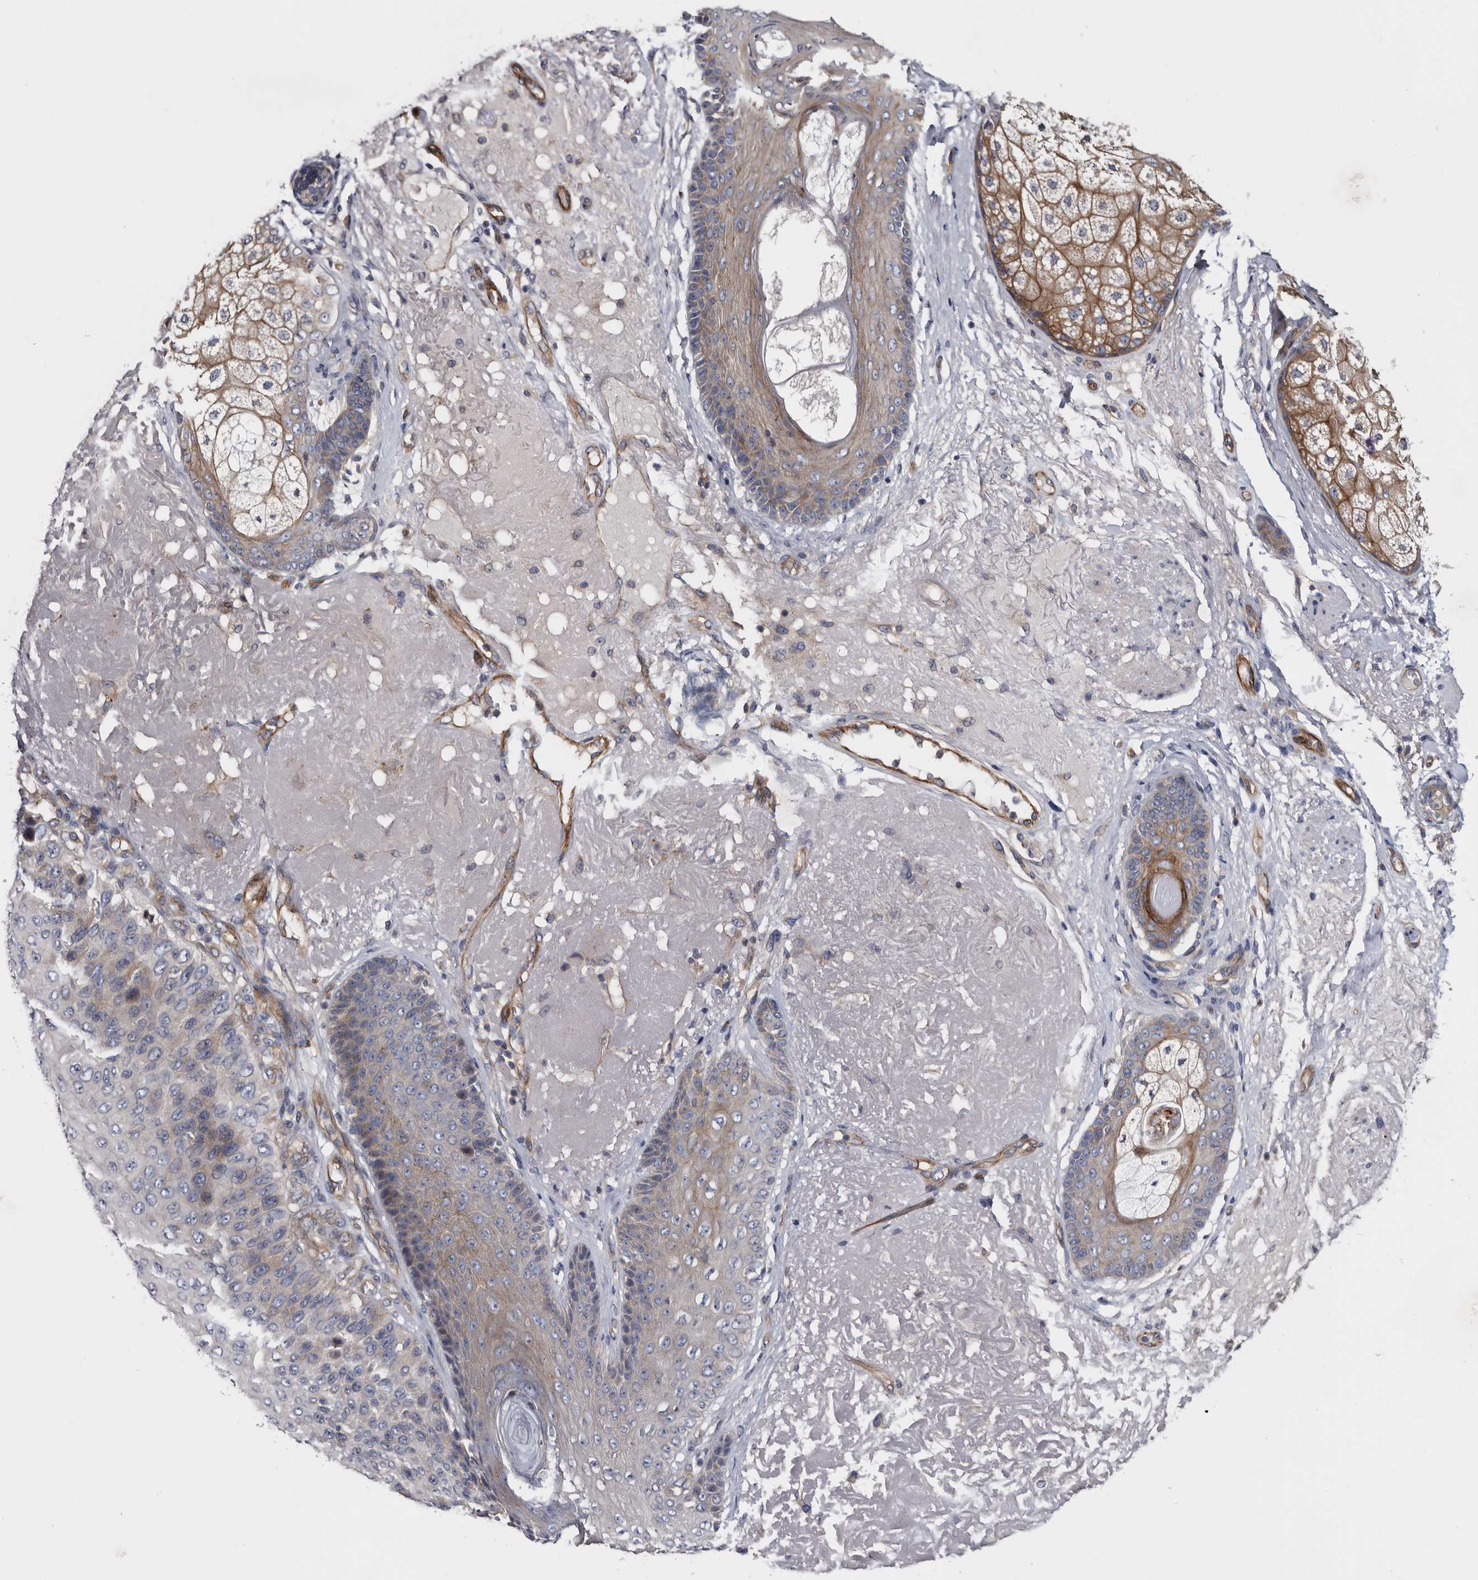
{"staining": {"intensity": "moderate", "quantity": "25%-75%", "location": "cytoplasmic/membranous"}, "tissue": "skin cancer", "cell_type": "Tumor cells", "image_type": "cancer", "snomed": [{"axis": "morphology", "description": "Squamous cell carcinoma, NOS"}, {"axis": "topography", "description": "Skin"}], "caption": "A medium amount of moderate cytoplasmic/membranous positivity is present in approximately 25%-75% of tumor cells in squamous cell carcinoma (skin) tissue.", "gene": "TSPAN17", "patient": {"sex": "female", "age": 88}}